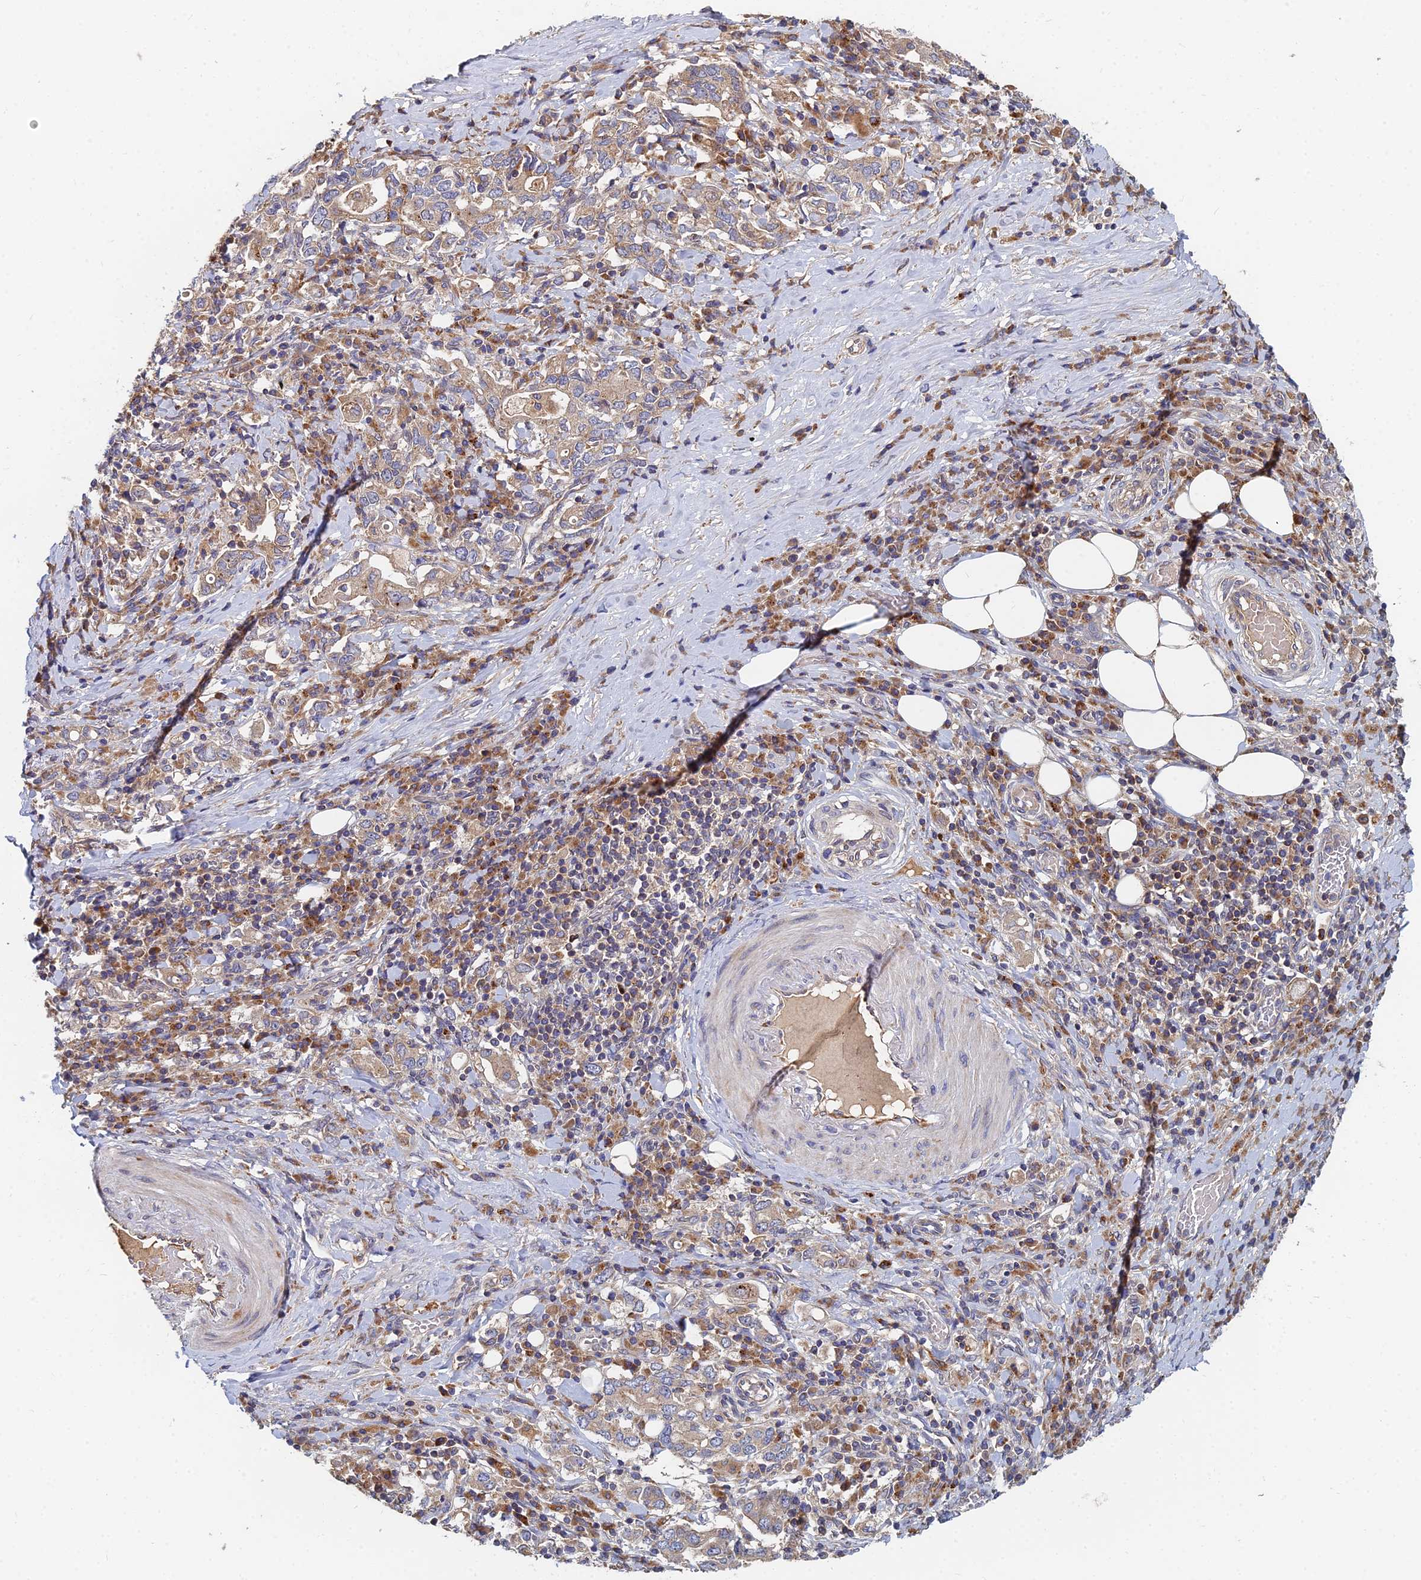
{"staining": {"intensity": "moderate", "quantity": ">75%", "location": "cytoplasmic/membranous"}, "tissue": "stomach cancer", "cell_type": "Tumor cells", "image_type": "cancer", "snomed": [{"axis": "morphology", "description": "Adenocarcinoma, NOS"}, {"axis": "topography", "description": "Stomach, upper"}, {"axis": "topography", "description": "Stomach"}], "caption": "Moderate cytoplasmic/membranous expression is seen in about >75% of tumor cells in stomach adenocarcinoma. Ihc stains the protein in brown and the nuclei are stained blue.", "gene": "CCZ1", "patient": {"sex": "male", "age": 62}}